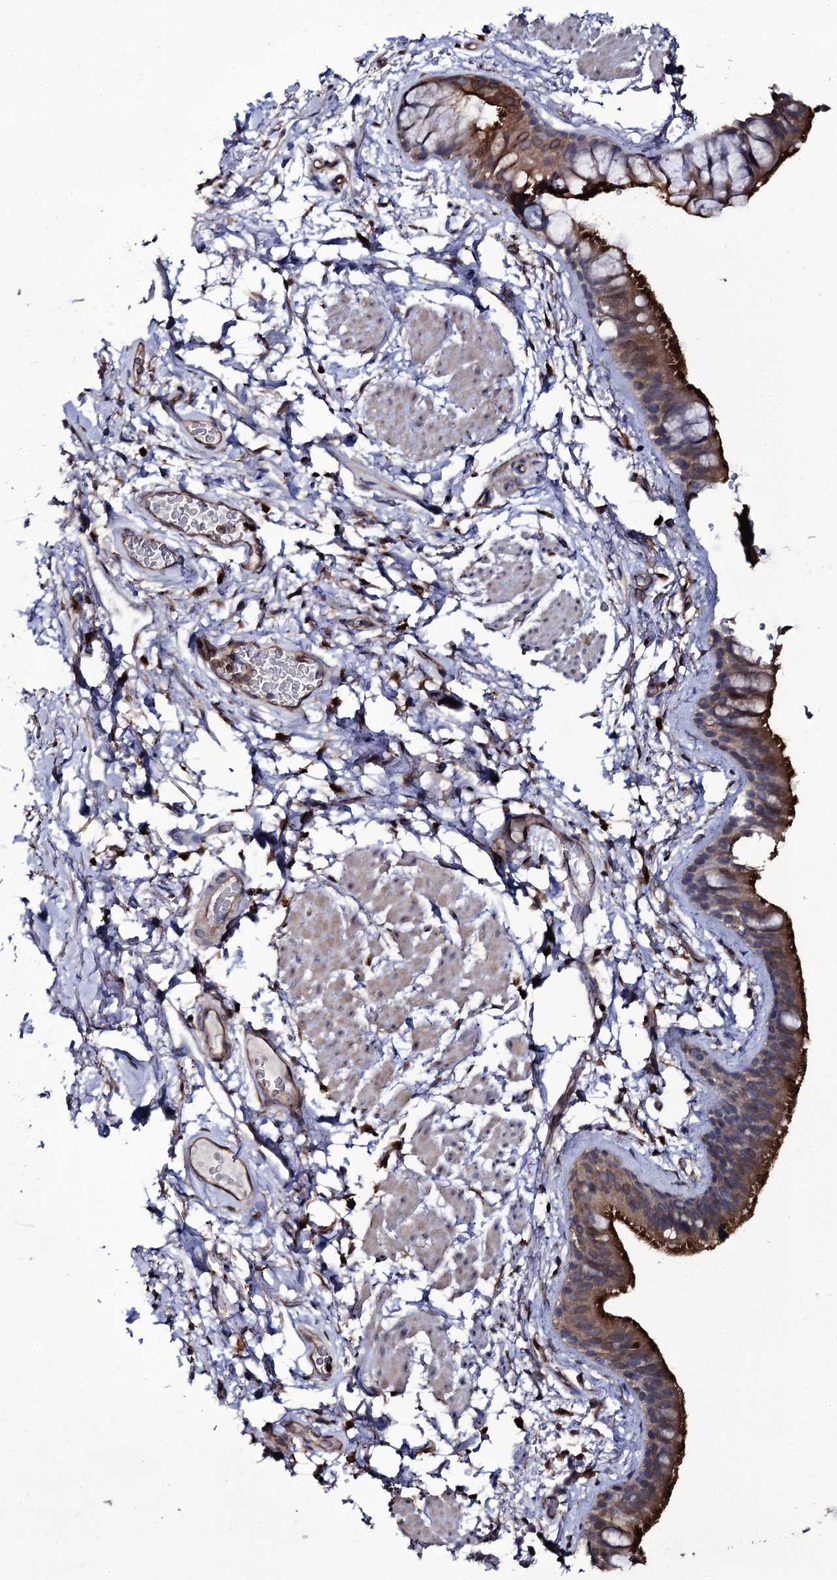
{"staining": {"intensity": "strong", "quantity": ">75%", "location": "cytoplasmic/membranous"}, "tissue": "bronchus", "cell_type": "Respiratory epithelial cells", "image_type": "normal", "snomed": [{"axis": "morphology", "description": "Normal tissue, NOS"}, {"axis": "topography", "description": "Cartilage tissue"}], "caption": "Immunohistochemistry (IHC) (DAB (3,3'-diaminobenzidine)) staining of unremarkable human bronchus shows strong cytoplasmic/membranous protein expression in about >75% of respiratory epithelial cells.", "gene": "TTC23", "patient": {"sex": "male", "age": 63}}